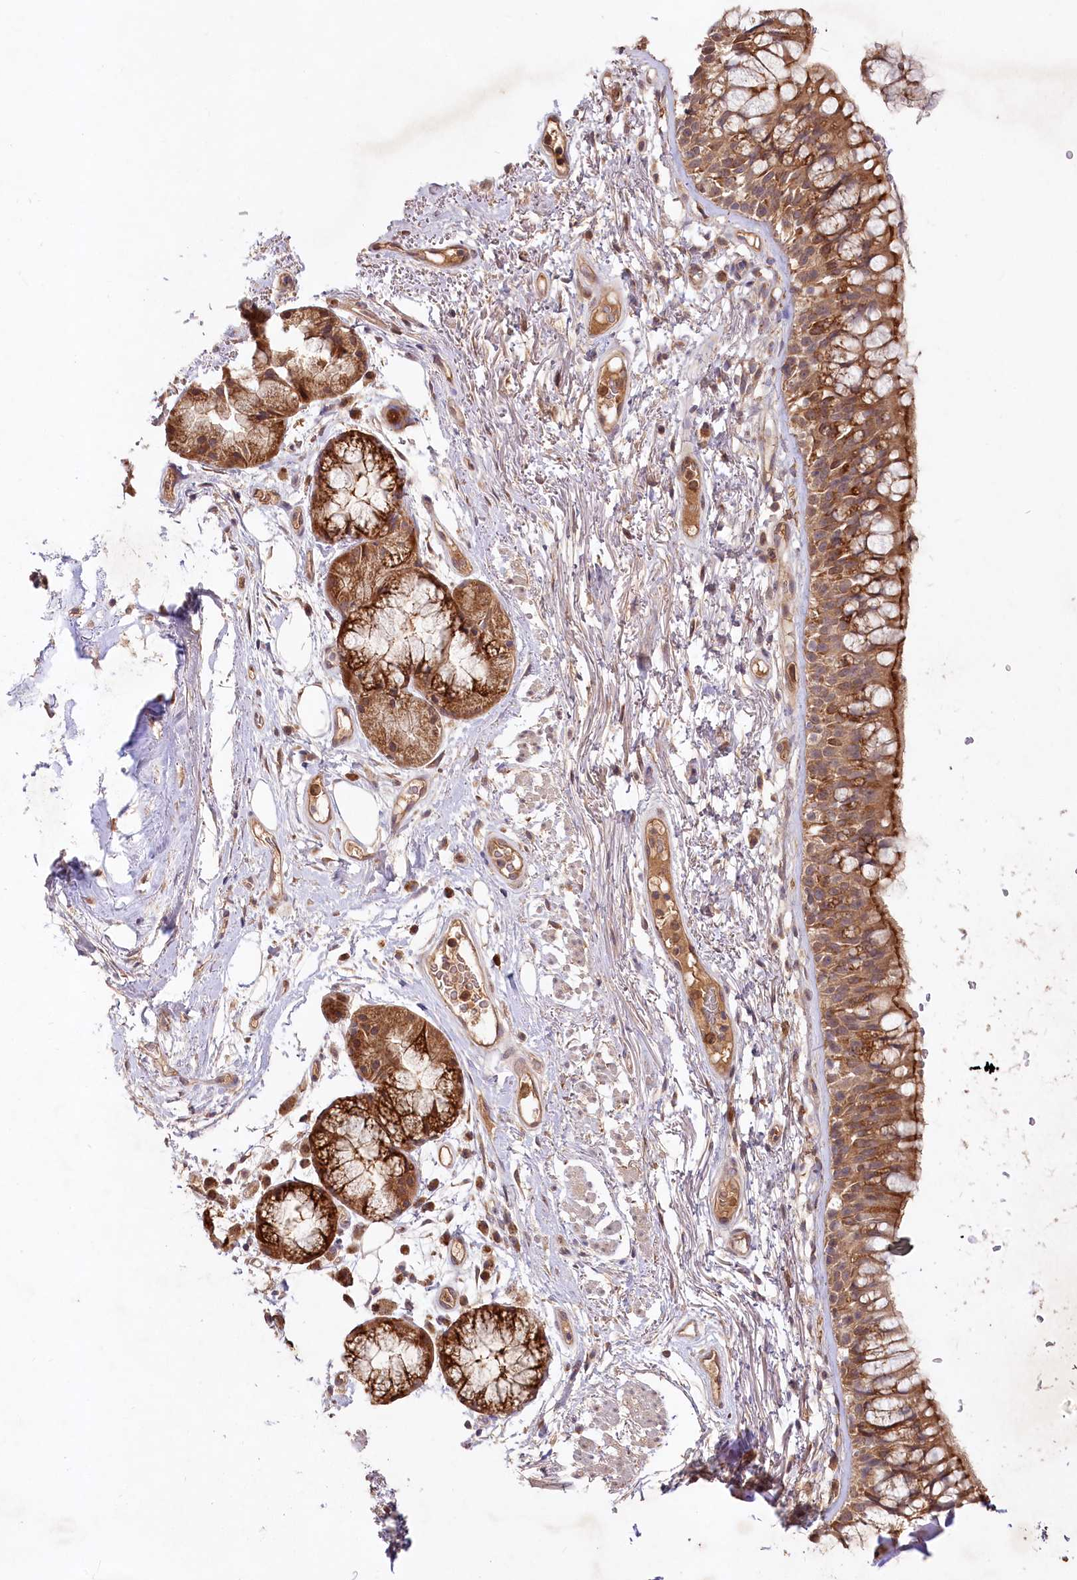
{"staining": {"intensity": "moderate", "quantity": ">75%", "location": "cytoplasmic/membranous"}, "tissue": "bronchus", "cell_type": "Respiratory epithelial cells", "image_type": "normal", "snomed": [{"axis": "morphology", "description": "Normal tissue, NOS"}, {"axis": "topography", "description": "Cartilage tissue"}, {"axis": "topography", "description": "Bronchus"}], "caption": "Bronchus stained for a protein displays moderate cytoplasmic/membranous positivity in respiratory epithelial cells. Immunohistochemistry (ihc) stains the protein of interest in brown and the nuclei are stained blue.", "gene": "IRAK1BP1", "patient": {"sex": "female", "age": 73}}